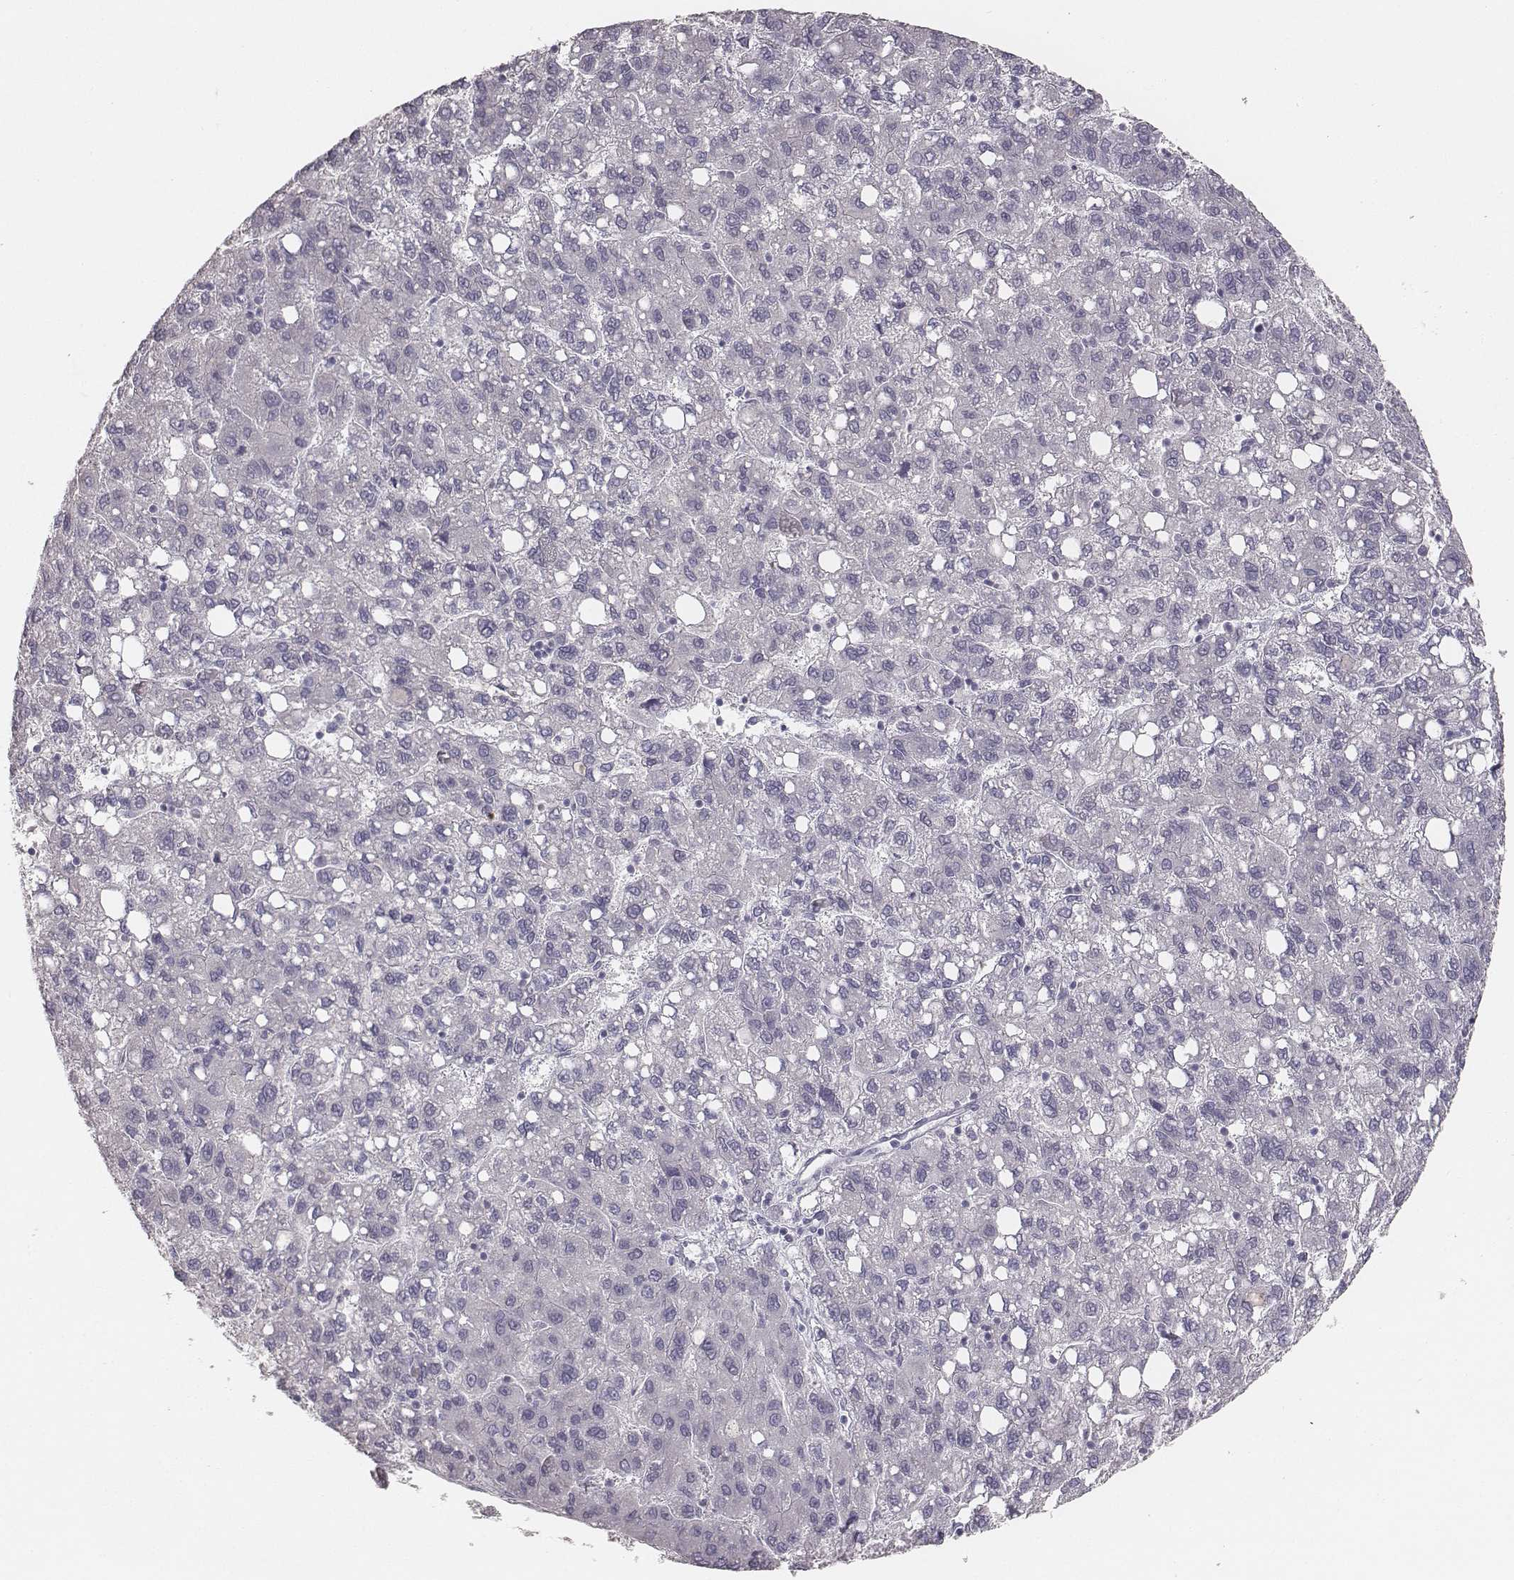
{"staining": {"intensity": "negative", "quantity": "none", "location": "none"}, "tissue": "liver cancer", "cell_type": "Tumor cells", "image_type": "cancer", "snomed": [{"axis": "morphology", "description": "Carcinoma, Hepatocellular, NOS"}, {"axis": "topography", "description": "Liver"}], "caption": "Liver cancer stained for a protein using immunohistochemistry demonstrates no positivity tumor cells.", "gene": "MYH6", "patient": {"sex": "female", "age": 82}}